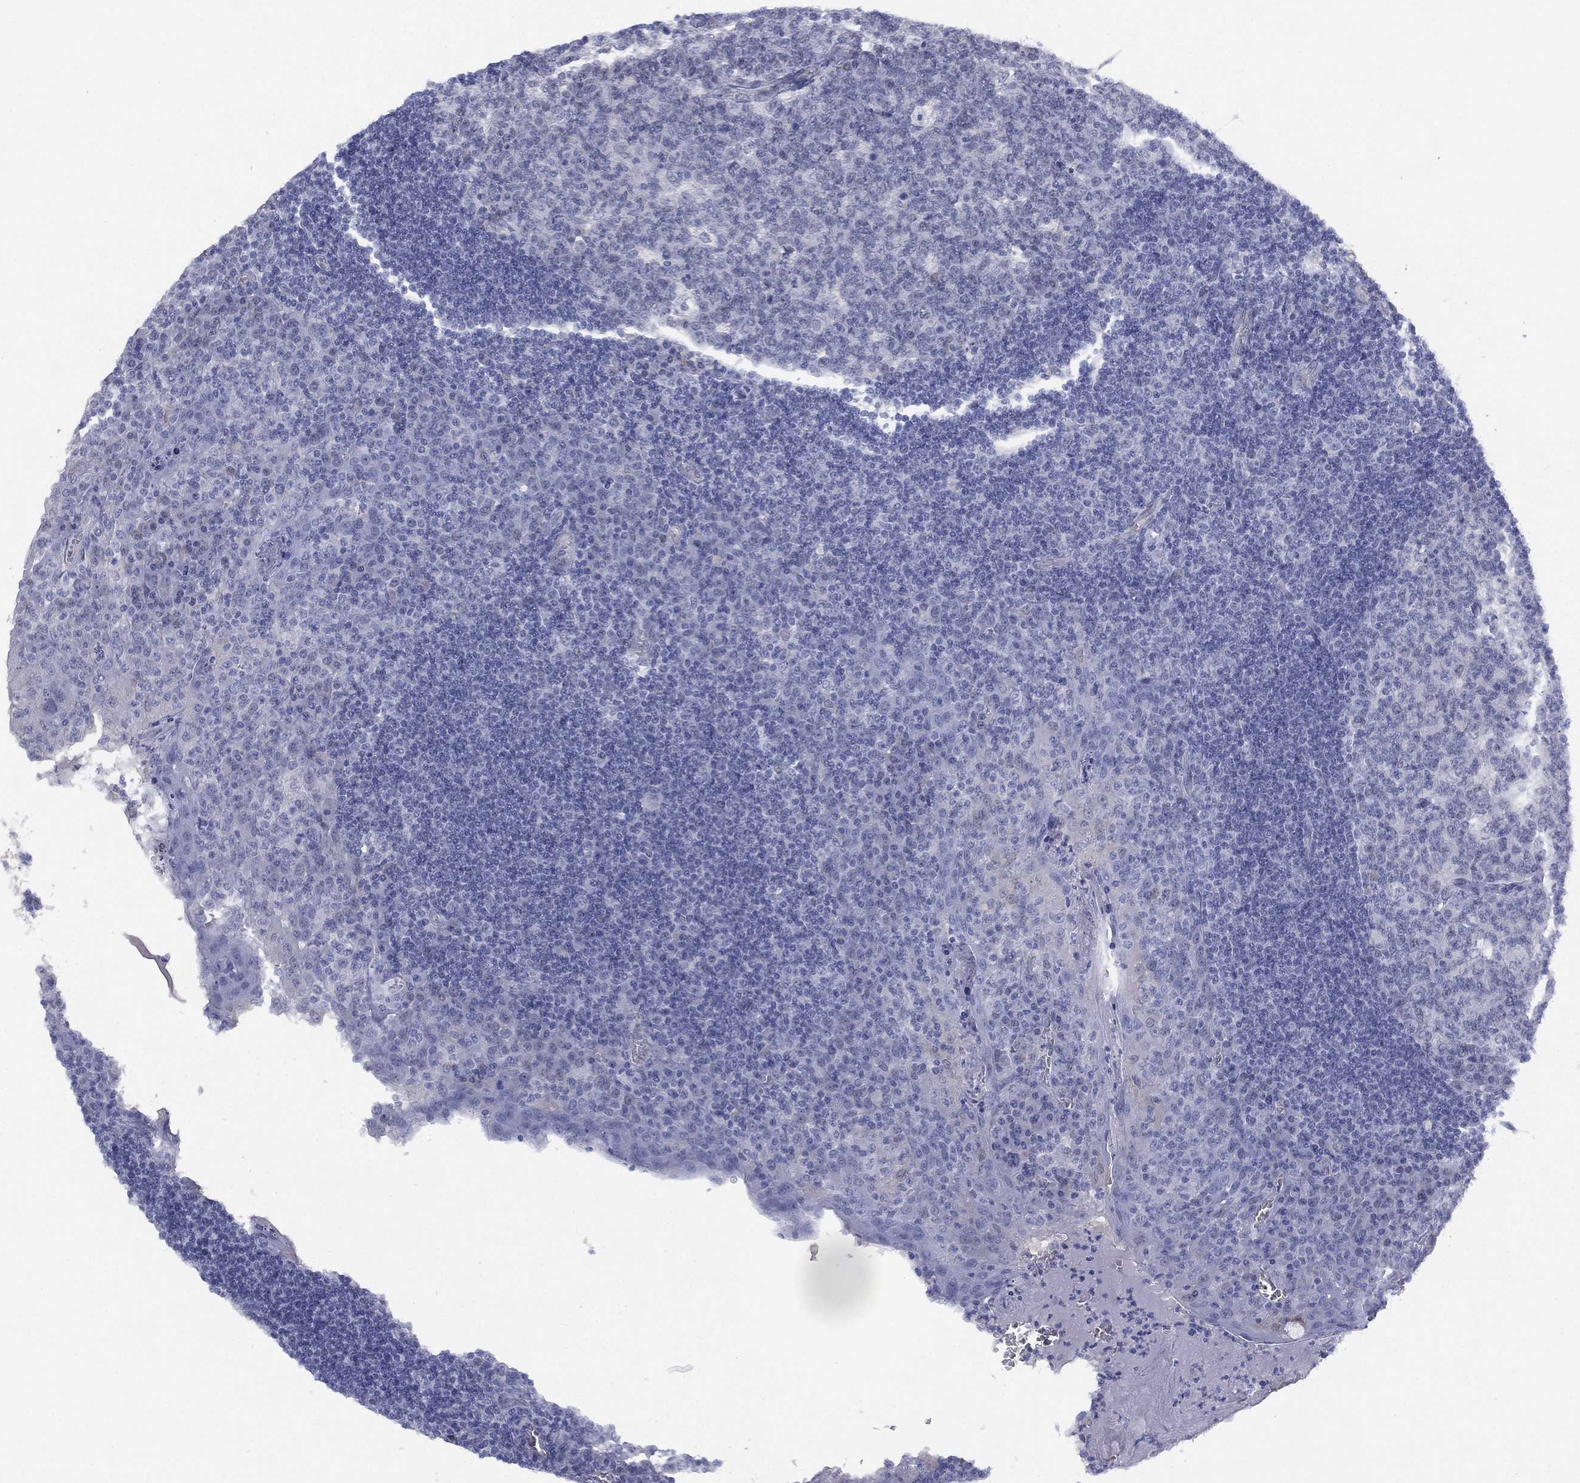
{"staining": {"intensity": "negative", "quantity": "none", "location": "none"}, "tissue": "tonsil", "cell_type": "Germinal center cells", "image_type": "normal", "snomed": [{"axis": "morphology", "description": "Normal tissue, NOS"}, {"axis": "topography", "description": "Tonsil"}], "caption": "IHC of normal tonsil exhibits no staining in germinal center cells. The staining is performed using DAB (3,3'-diaminobenzidine) brown chromogen with nuclei counter-stained in using hematoxylin.", "gene": "DDAH1", "patient": {"sex": "female", "age": 13}}